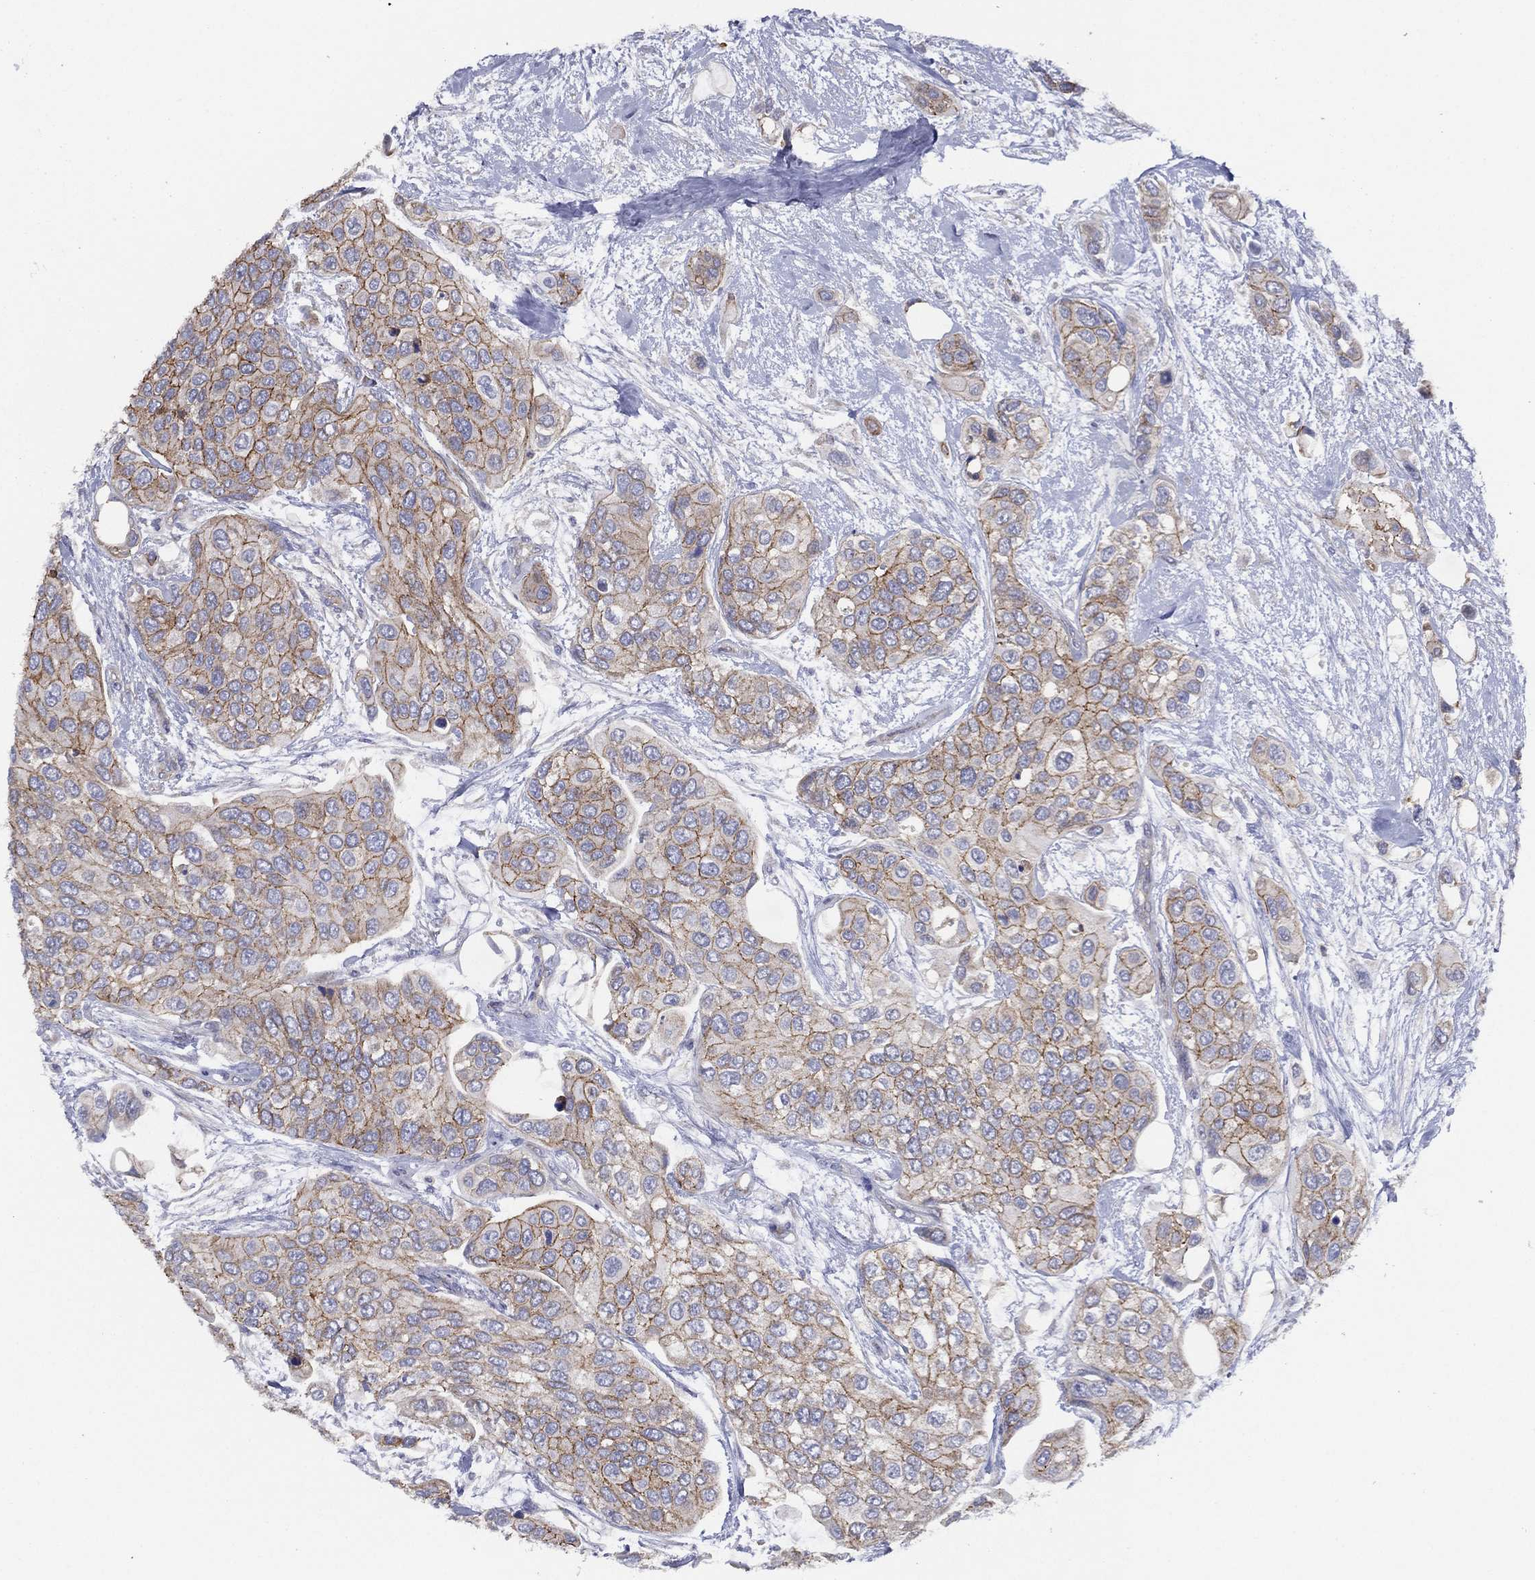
{"staining": {"intensity": "moderate", "quantity": "25%-75%", "location": "cytoplasmic/membranous"}, "tissue": "urothelial cancer", "cell_type": "Tumor cells", "image_type": "cancer", "snomed": [{"axis": "morphology", "description": "Urothelial carcinoma, High grade"}, {"axis": "topography", "description": "Urinary bladder"}], "caption": "Protein staining by IHC reveals moderate cytoplasmic/membranous expression in approximately 25%-75% of tumor cells in high-grade urothelial carcinoma.", "gene": "ZNF223", "patient": {"sex": "male", "age": 77}}